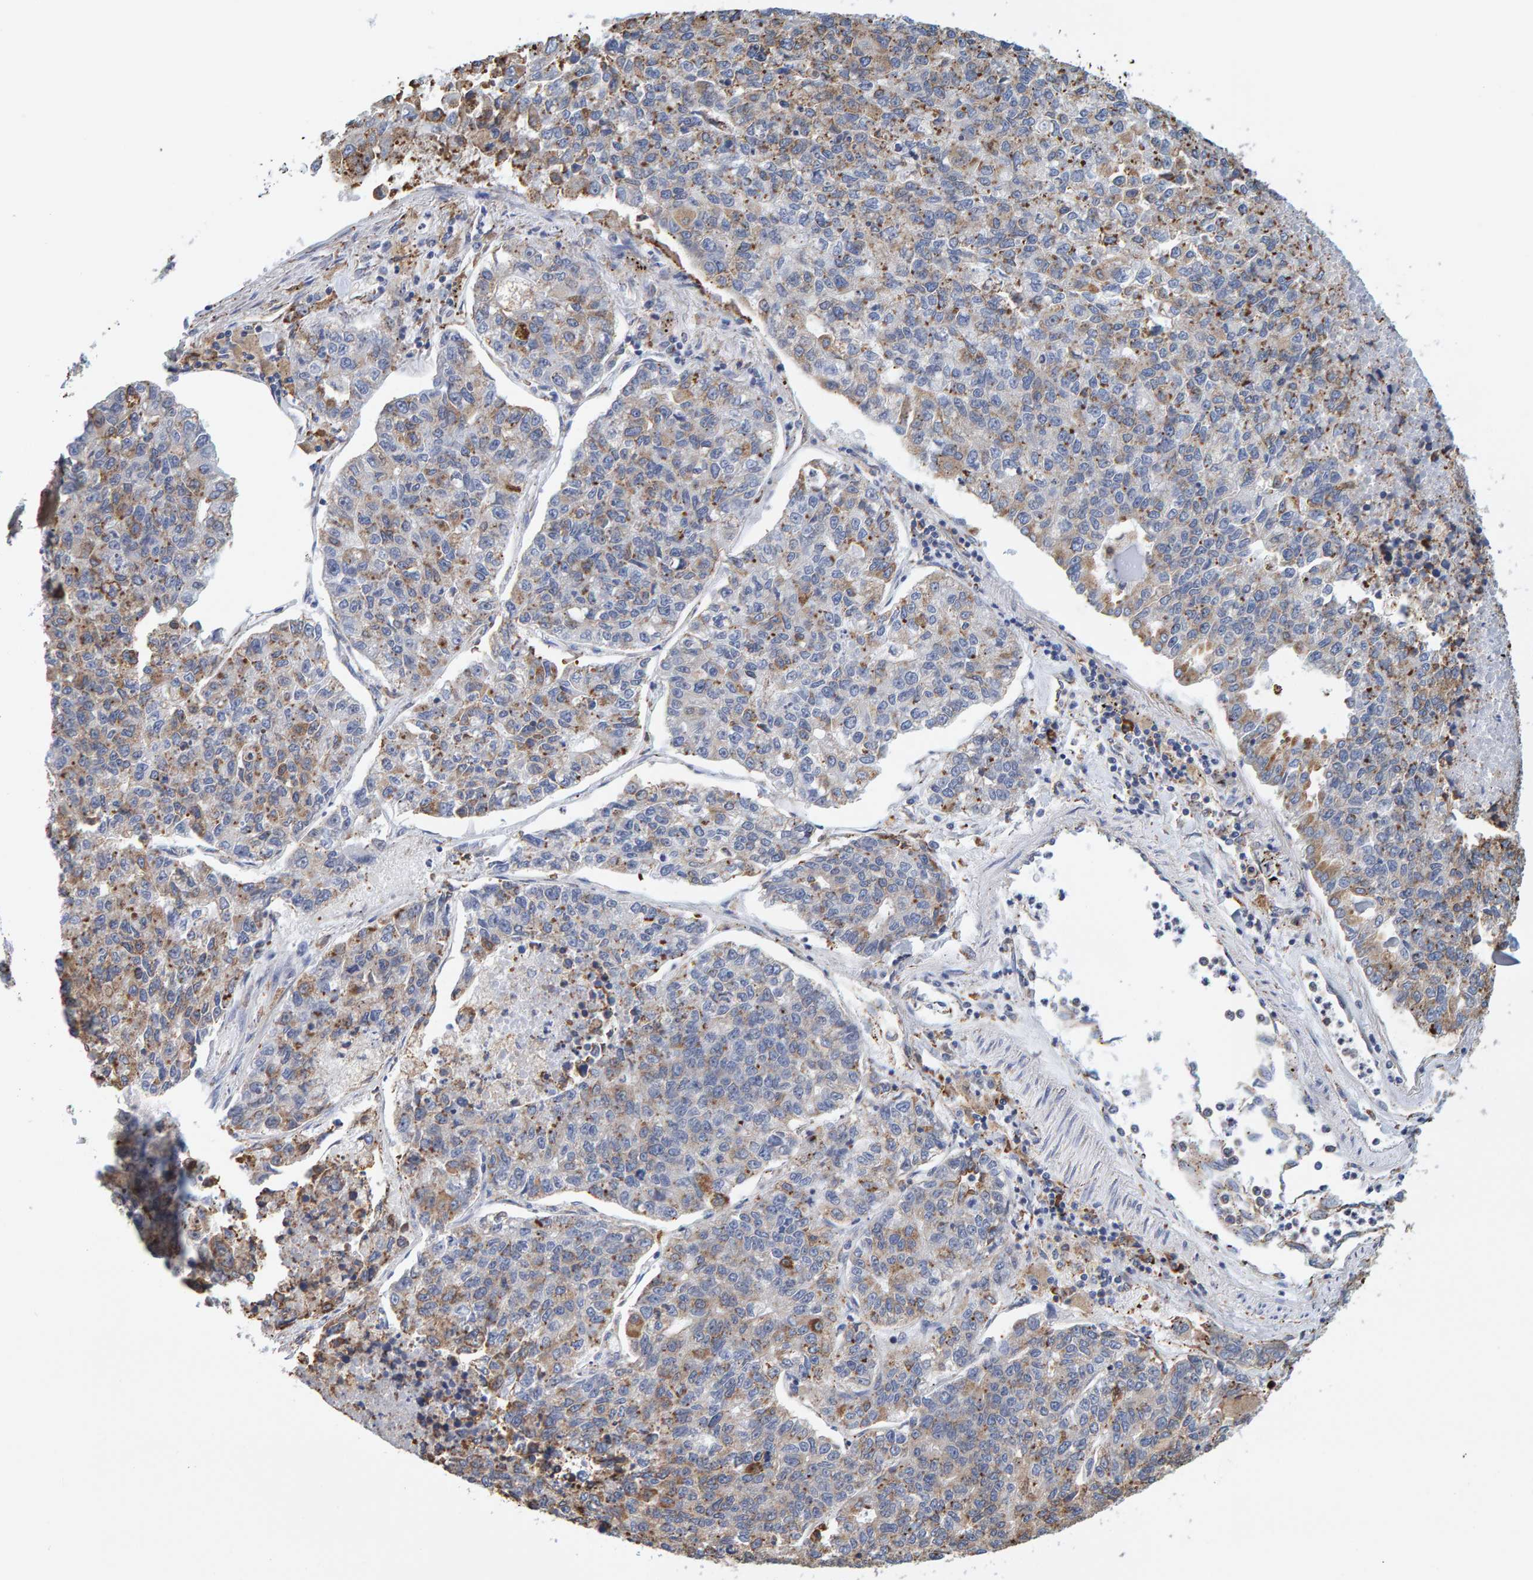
{"staining": {"intensity": "moderate", "quantity": "25%-75%", "location": "cytoplasmic/membranous"}, "tissue": "lung cancer", "cell_type": "Tumor cells", "image_type": "cancer", "snomed": [{"axis": "morphology", "description": "Adenocarcinoma, NOS"}, {"axis": "topography", "description": "Lung"}], "caption": "Immunohistochemistry (IHC) micrograph of neoplastic tissue: human lung adenocarcinoma stained using immunohistochemistry shows medium levels of moderate protein expression localized specifically in the cytoplasmic/membranous of tumor cells, appearing as a cytoplasmic/membranous brown color.", "gene": "SGPL1", "patient": {"sex": "male", "age": 49}}